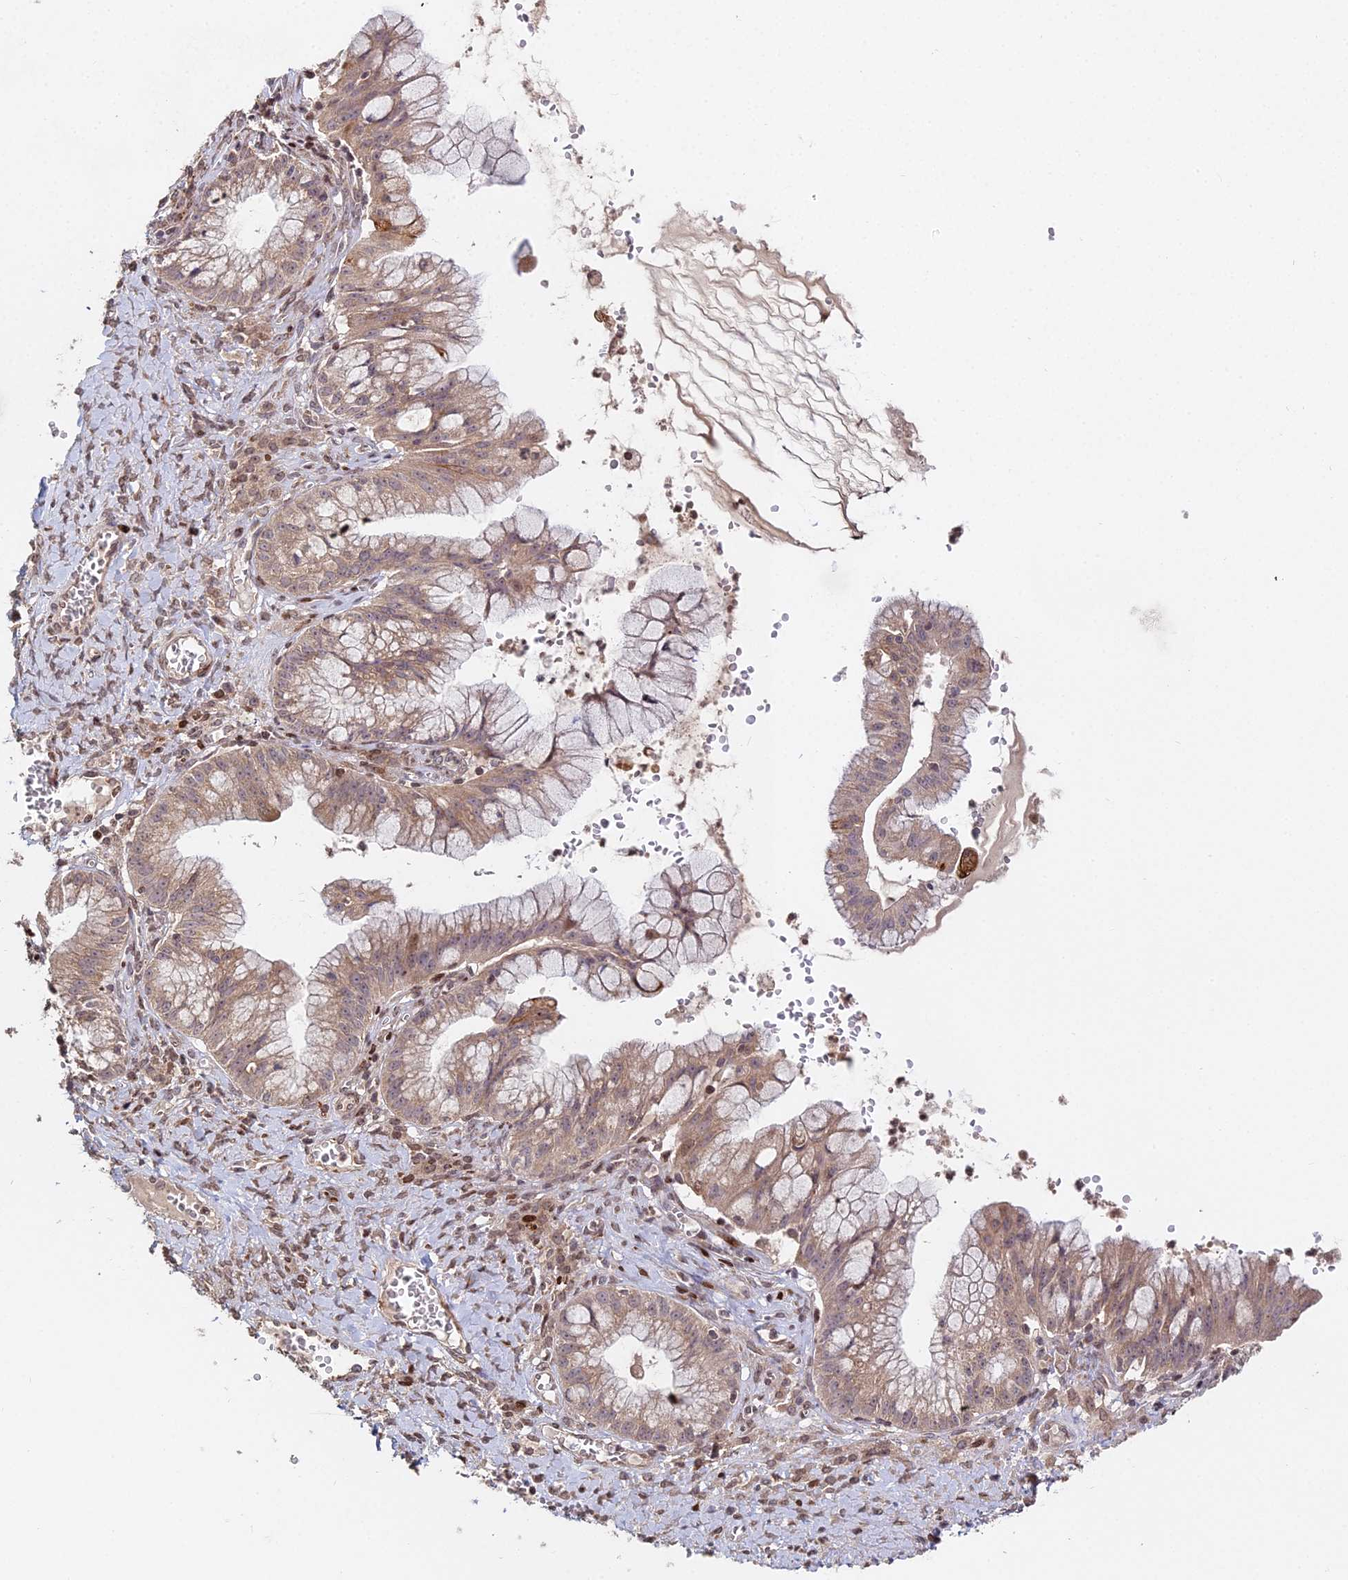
{"staining": {"intensity": "moderate", "quantity": ">75%", "location": "cytoplasmic/membranous"}, "tissue": "ovarian cancer", "cell_type": "Tumor cells", "image_type": "cancer", "snomed": [{"axis": "morphology", "description": "Cystadenocarcinoma, mucinous, NOS"}, {"axis": "topography", "description": "Ovary"}], "caption": "Immunohistochemistry staining of mucinous cystadenocarcinoma (ovarian), which reveals medium levels of moderate cytoplasmic/membranous expression in approximately >75% of tumor cells indicating moderate cytoplasmic/membranous protein positivity. The staining was performed using DAB (3,3'-diaminobenzidine) (brown) for protein detection and nuclei were counterstained in hematoxylin (blue).", "gene": "RBMS2", "patient": {"sex": "female", "age": 70}}